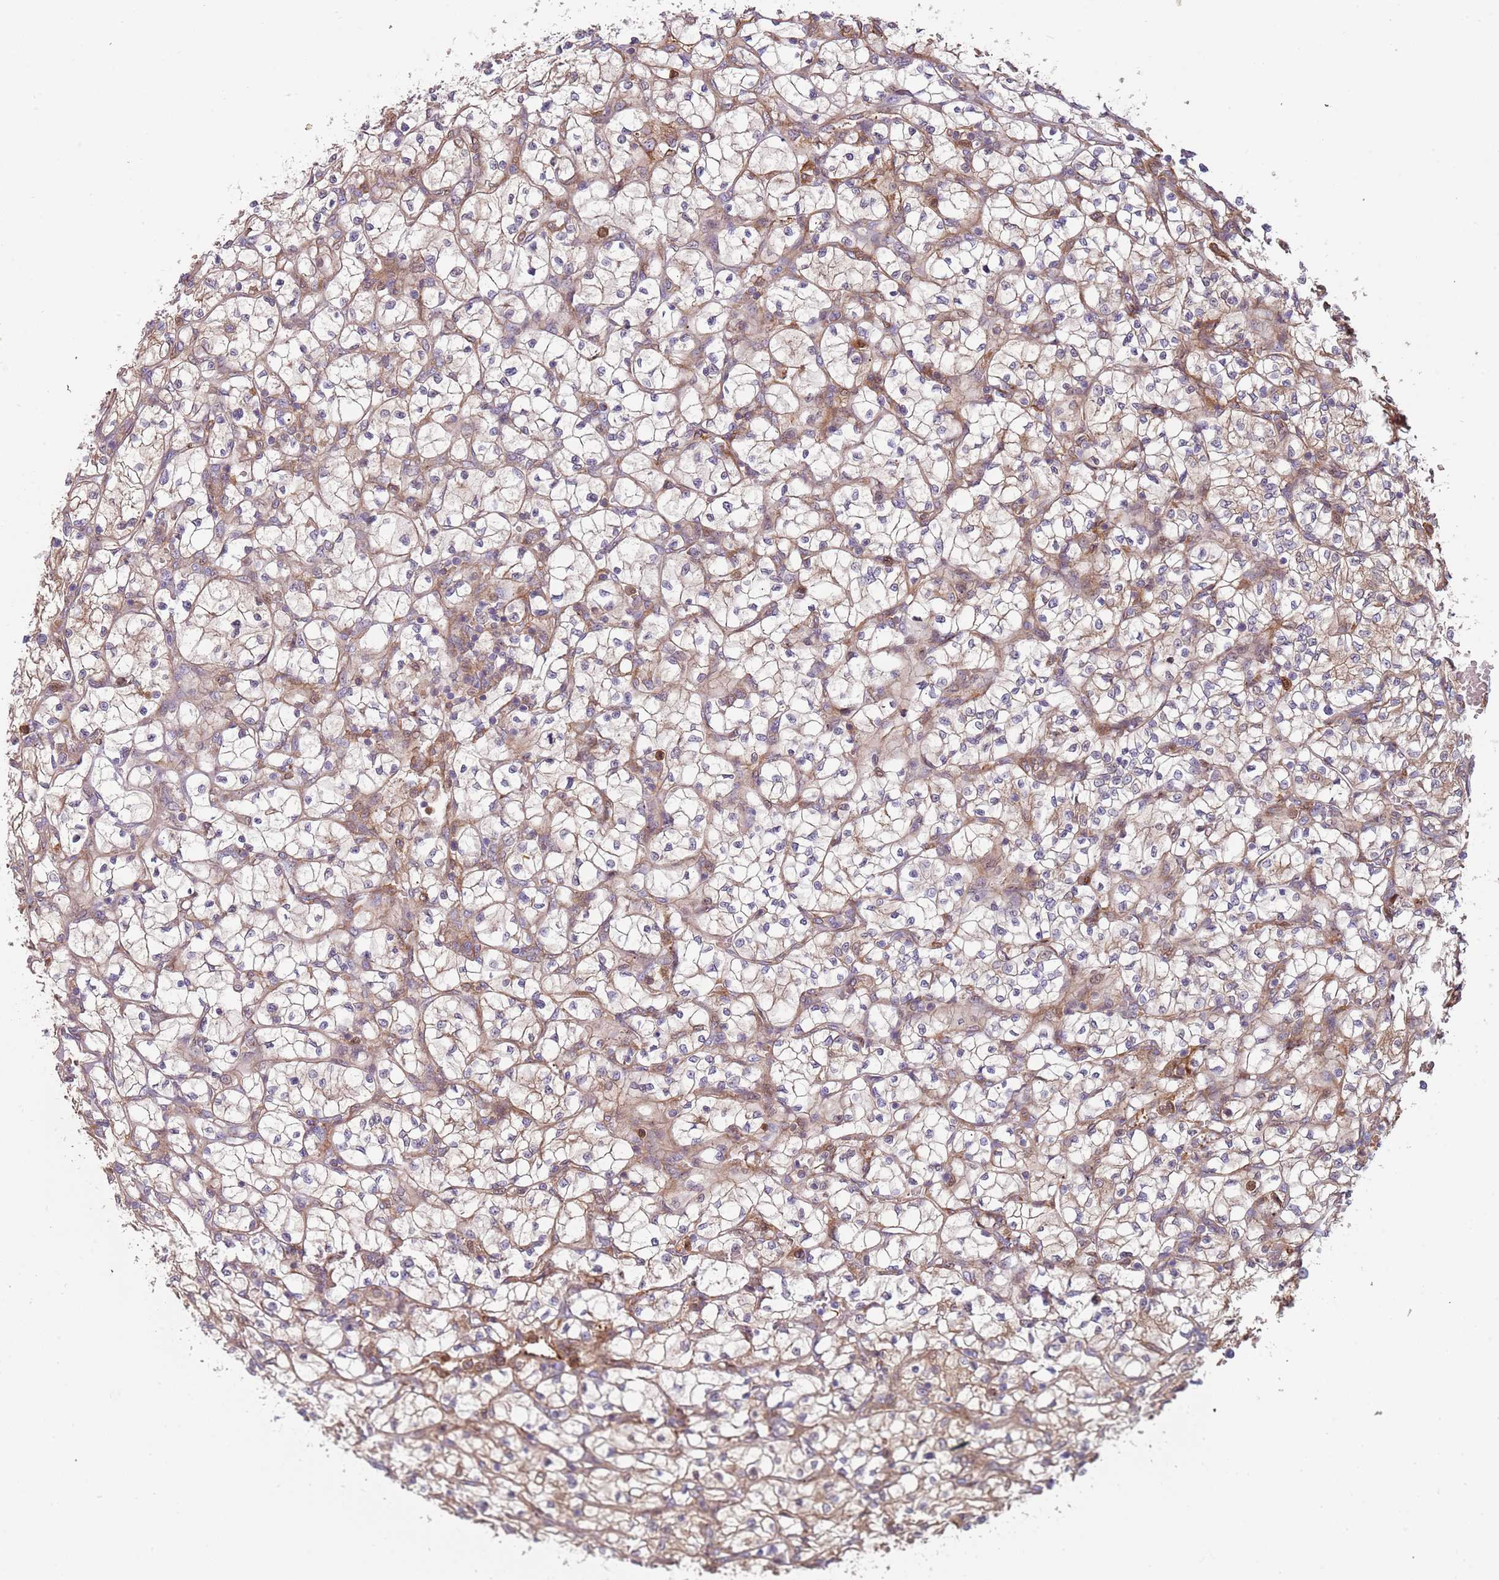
{"staining": {"intensity": "negative", "quantity": "none", "location": "none"}, "tissue": "renal cancer", "cell_type": "Tumor cells", "image_type": "cancer", "snomed": [{"axis": "morphology", "description": "Adenocarcinoma, NOS"}, {"axis": "topography", "description": "Kidney"}], "caption": "Immunohistochemistry of renal cancer reveals no expression in tumor cells.", "gene": "NADK", "patient": {"sex": "female", "age": 64}}